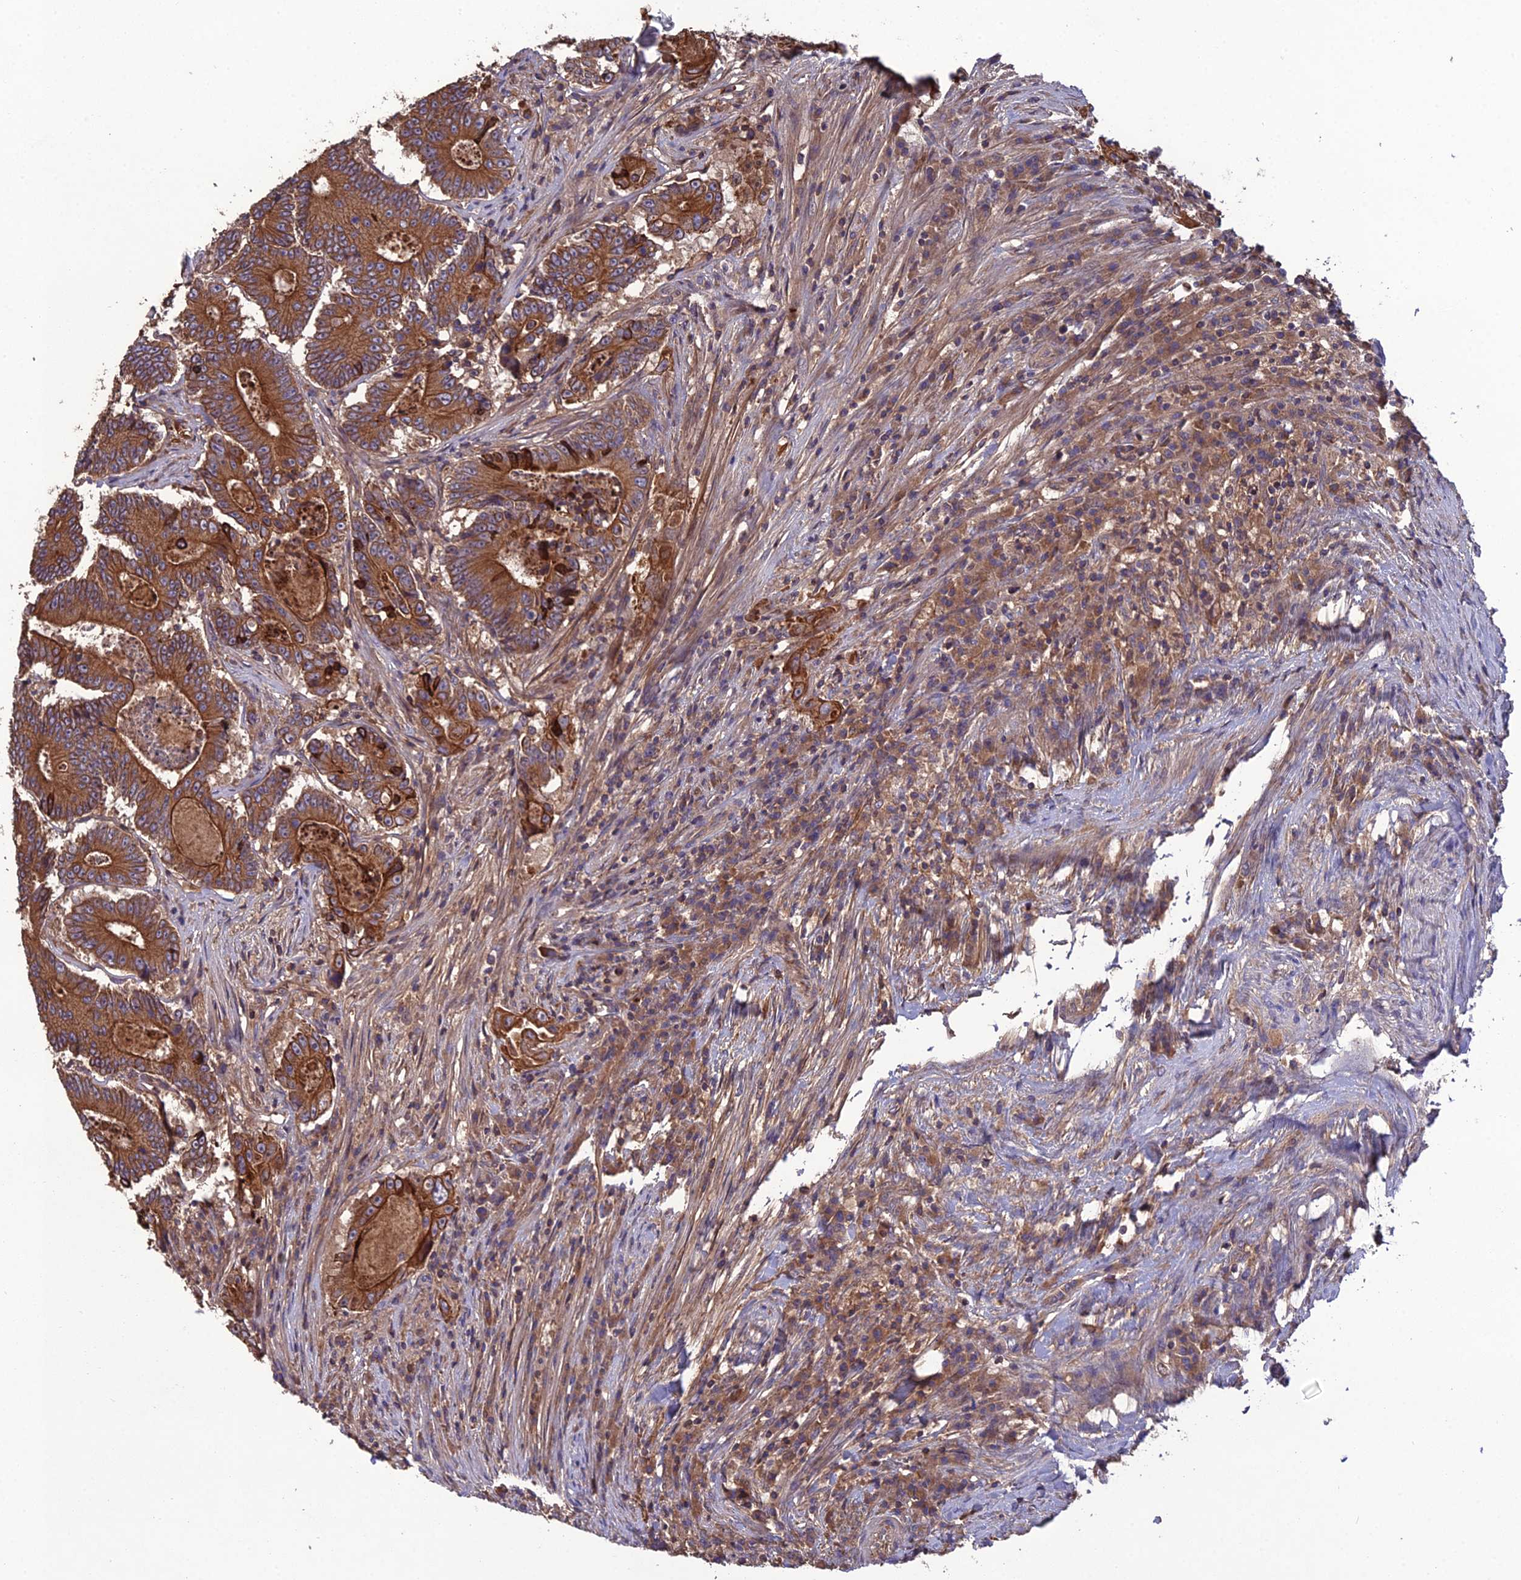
{"staining": {"intensity": "moderate", "quantity": ">75%", "location": "cytoplasmic/membranous"}, "tissue": "colorectal cancer", "cell_type": "Tumor cells", "image_type": "cancer", "snomed": [{"axis": "morphology", "description": "Adenocarcinoma, NOS"}, {"axis": "topography", "description": "Colon"}], "caption": "A high-resolution image shows immunohistochemistry (IHC) staining of colorectal cancer, which displays moderate cytoplasmic/membranous positivity in approximately >75% of tumor cells.", "gene": "GALR2", "patient": {"sex": "male", "age": 83}}